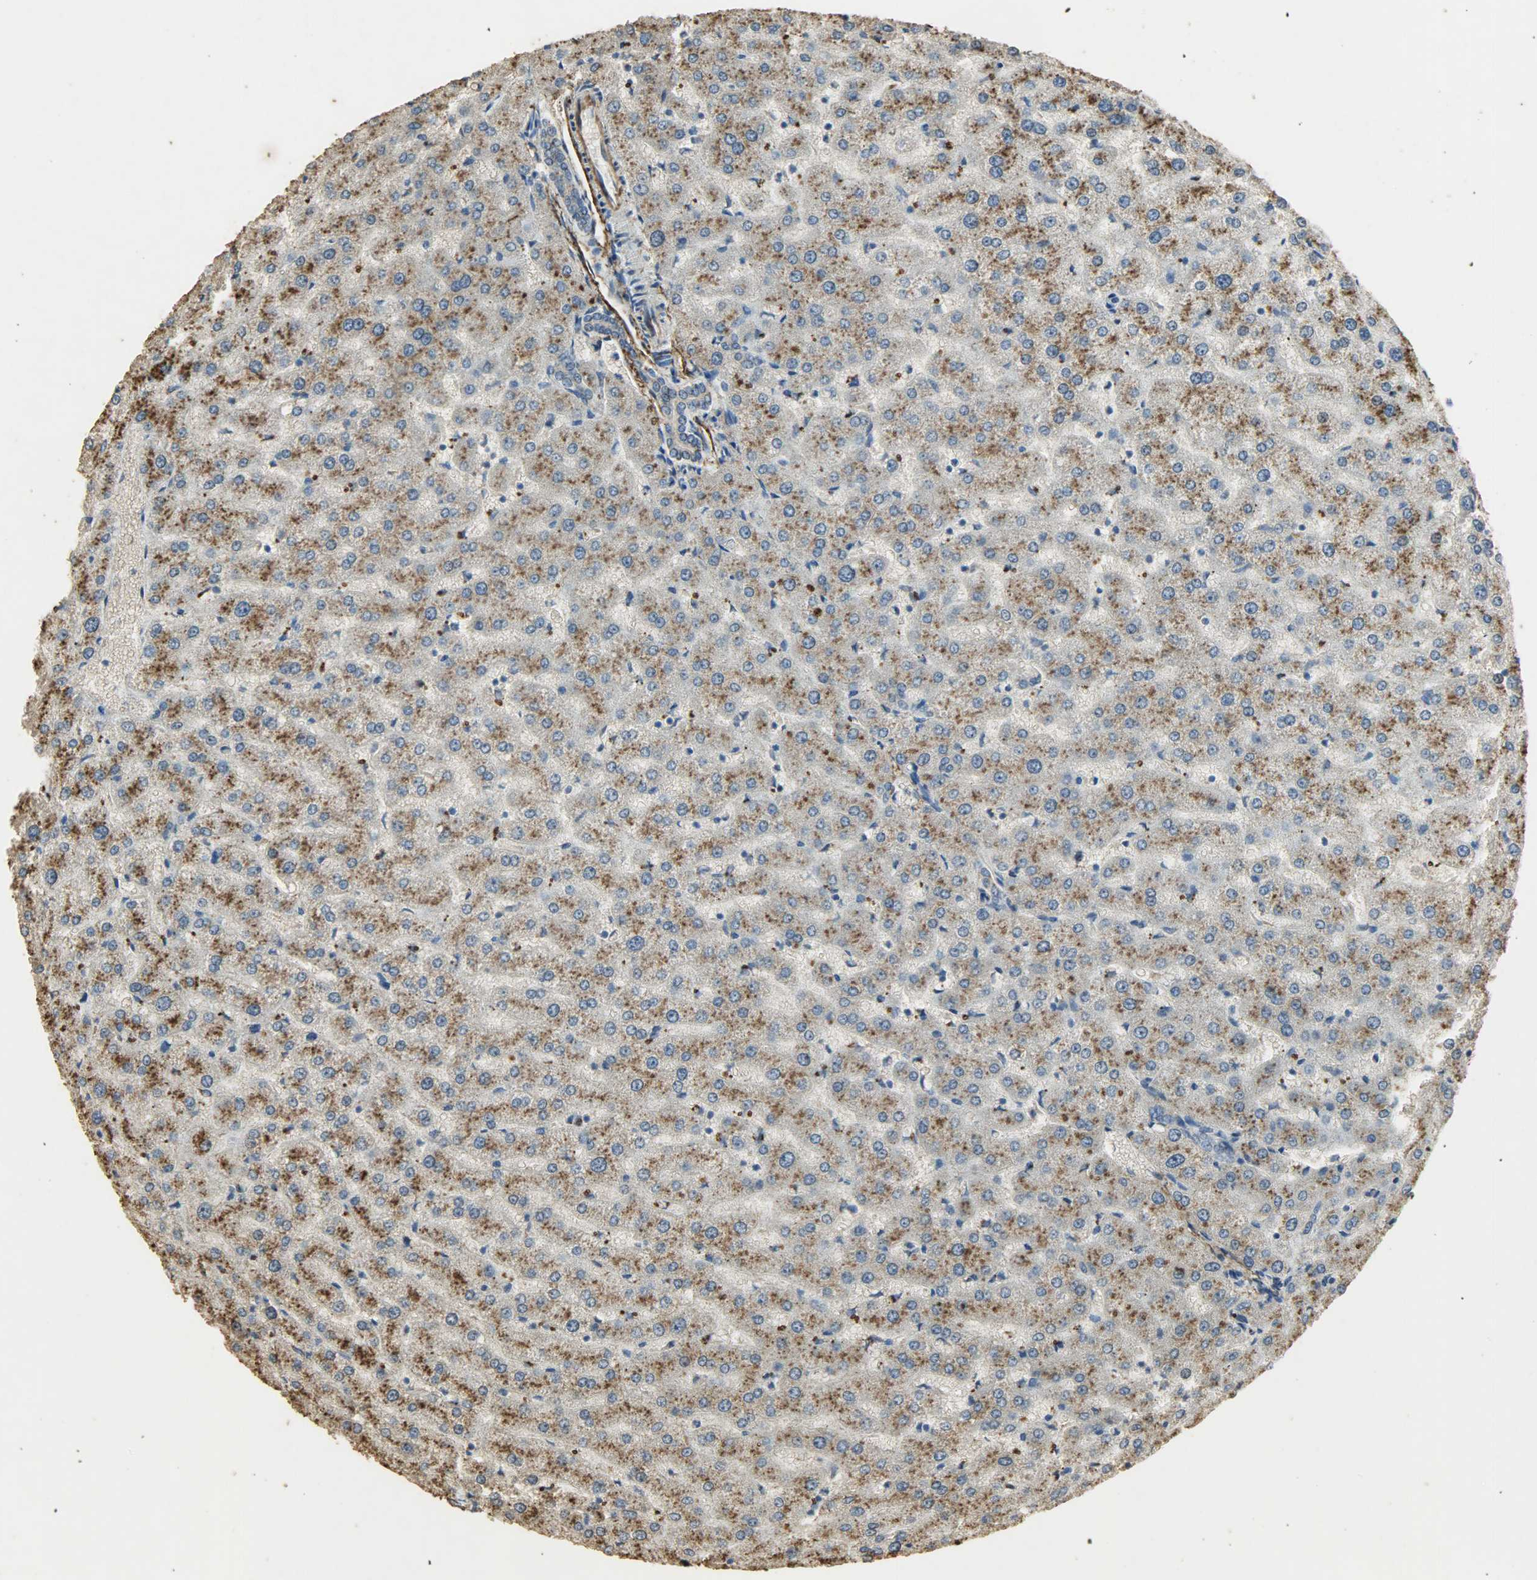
{"staining": {"intensity": "weak", "quantity": ">75%", "location": "cytoplasmic/membranous"}, "tissue": "liver", "cell_type": "Cholangiocytes", "image_type": "normal", "snomed": [{"axis": "morphology", "description": "Normal tissue, NOS"}, {"axis": "morphology", "description": "Fibrosis, NOS"}, {"axis": "topography", "description": "Liver"}], "caption": "Immunohistochemistry photomicrograph of unremarkable liver: human liver stained using IHC shows low levels of weak protein expression localized specifically in the cytoplasmic/membranous of cholangiocytes, appearing as a cytoplasmic/membranous brown color.", "gene": "ASB9", "patient": {"sex": "female", "age": 29}}